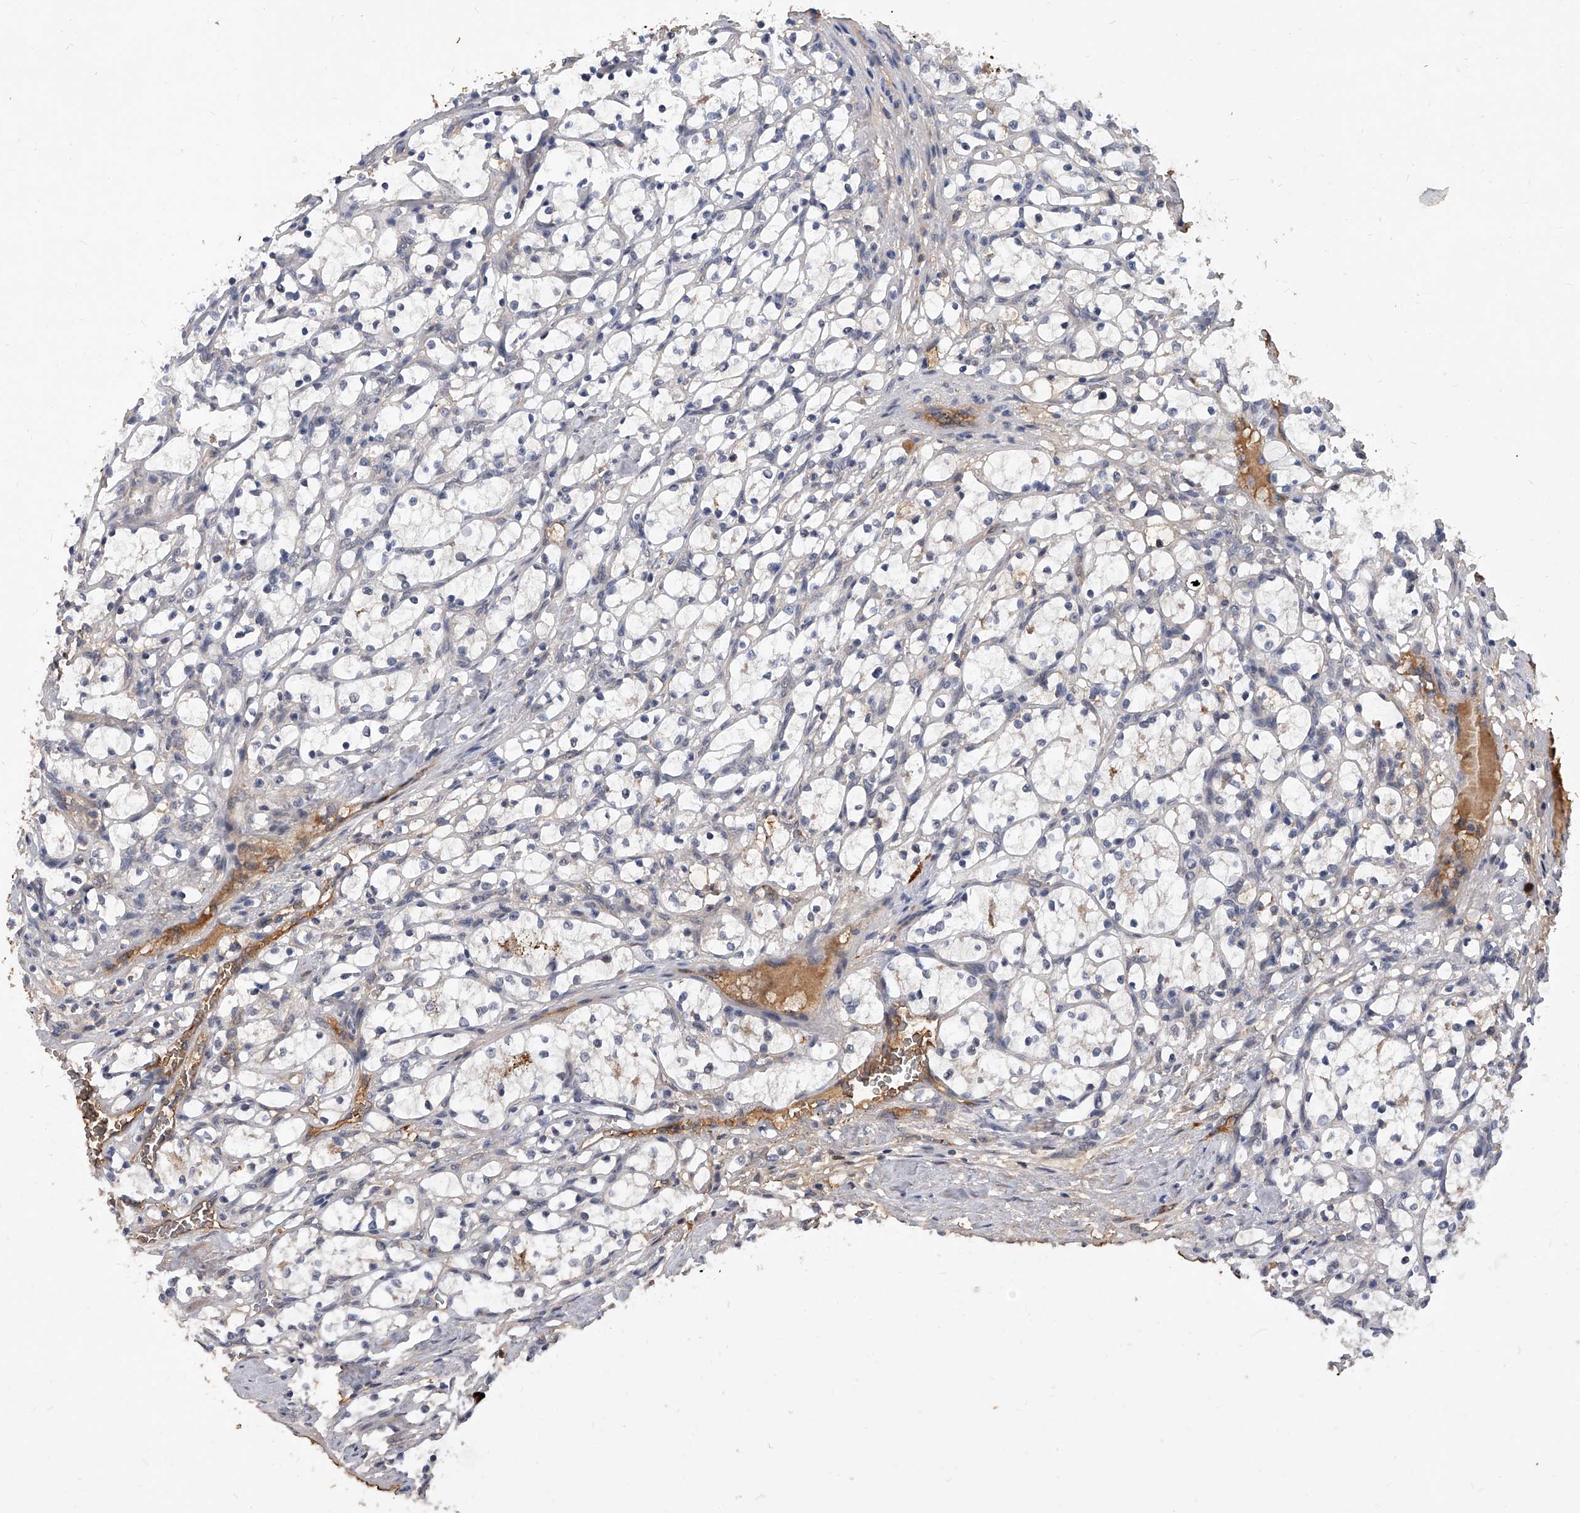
{"staining": {"intensity": "negative", "quantity": "none", "location": "none"}, "tissue": "renal cancer", "cell_type": "Tumor cells", "image_type": "cancer", "snomed": [{"axis": "morphology", "description": "Adenocarcinoma, NOS"}, {"axis": "topography", "description": "Kidney"}], "caption": "The micrograph displays no significant expression in tumor cells of renal cancer. (DAB IHC visualized using brightfield microscopy, high magnification).", "gene": "ZNF25", "patient": {"sex": "female", "age": 69}}